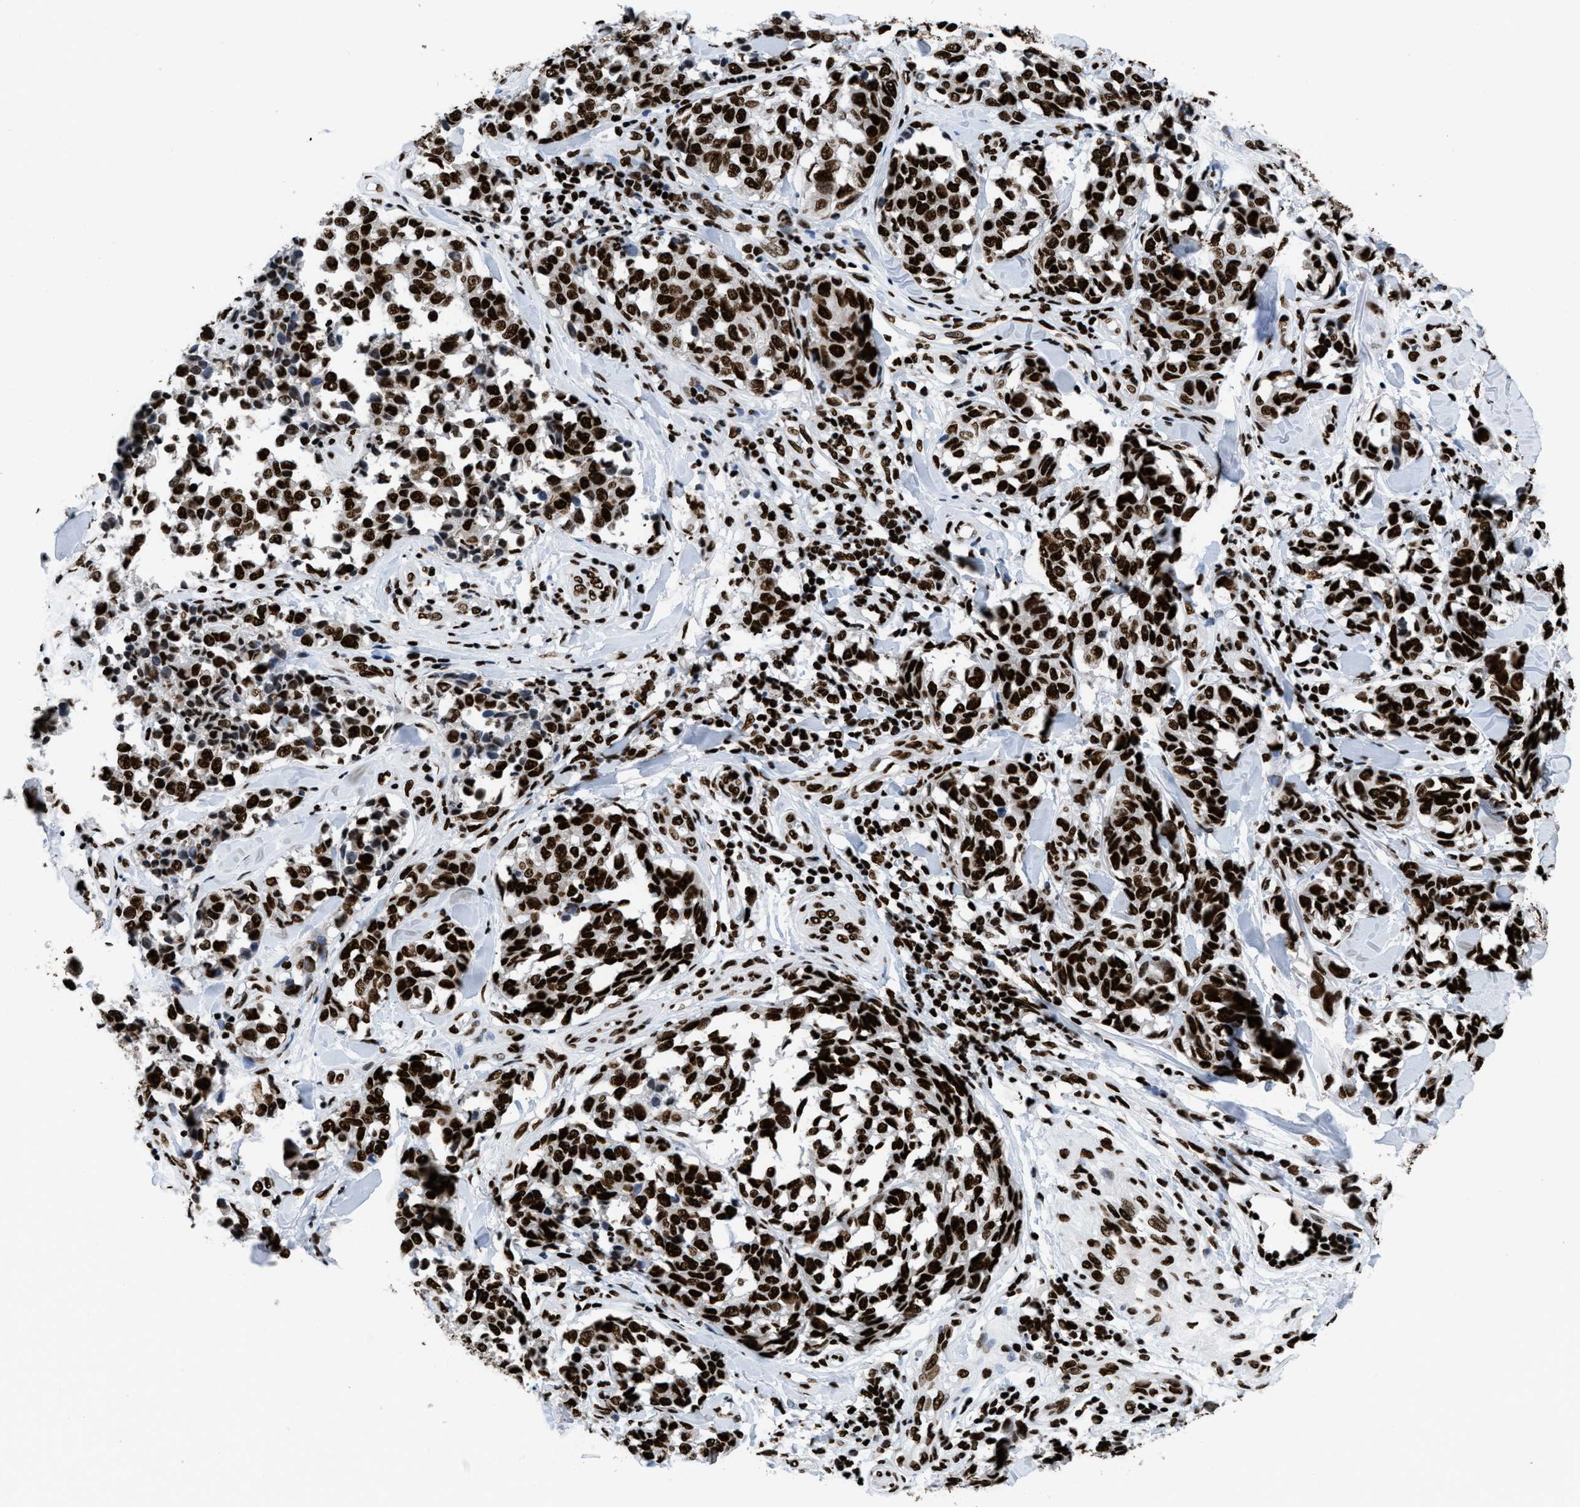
{"staining": {"intensity": "strong", "quantity": ">75%", "location": "nuclear"}, "tissue": "melanoma", "cell_type": "Tumor cells", "image_type": "cancer", "snomed": [{"axis": "morphology", "description": "Malignant melanoma, NOS"}, {"axis": "topography", "description": "Skin"}], "caption": "Strong nuclear expression for a protein is appreciated in about >75% of tumor cells of melanoma using immunohistochemistry (IHC).", "gene": "HNRNPM", "patient": {"sex": "female", "age": 64}}